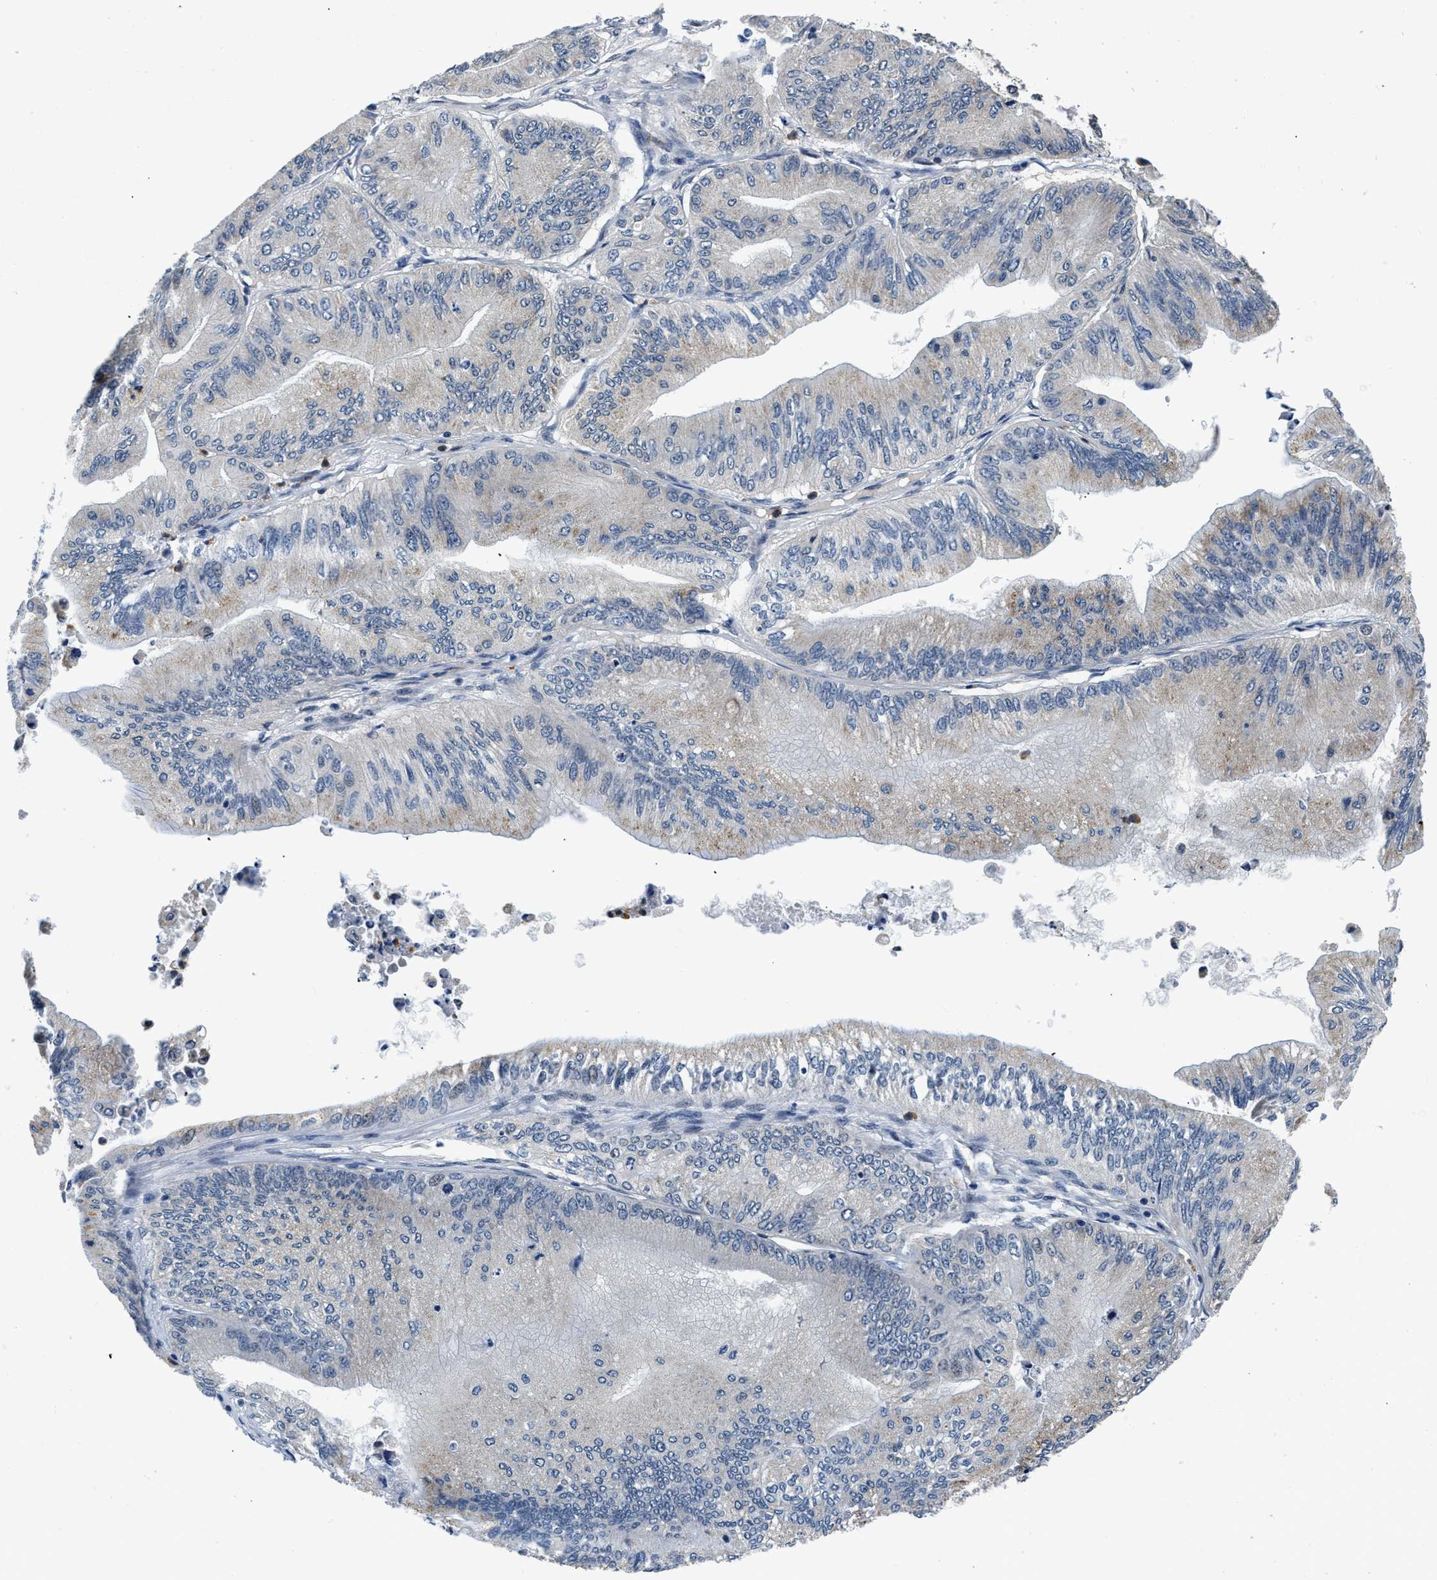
{"staining": {"intensity": "negative", "quantity": "none", "location": "none"}, "tissue": "ovarian cancer", "cell_type": "Tumor cells", "image_type": "cancer", "snomed": [{"axis": "morphology", "description": "Cystadenocarcinoma, mucinous, NOS"}, {"axis": "topography", "description": "Ovary"}], "caption": "Immunohistochemistry (IHC) of ovarian cancer (mucinous cystadenocarcinoma) reveals no staining in tumor cells. (DAB immunohistochemistry, high magnification).", "gene": "SMAD4", "patient": {"sex": "female", "age": 61}}